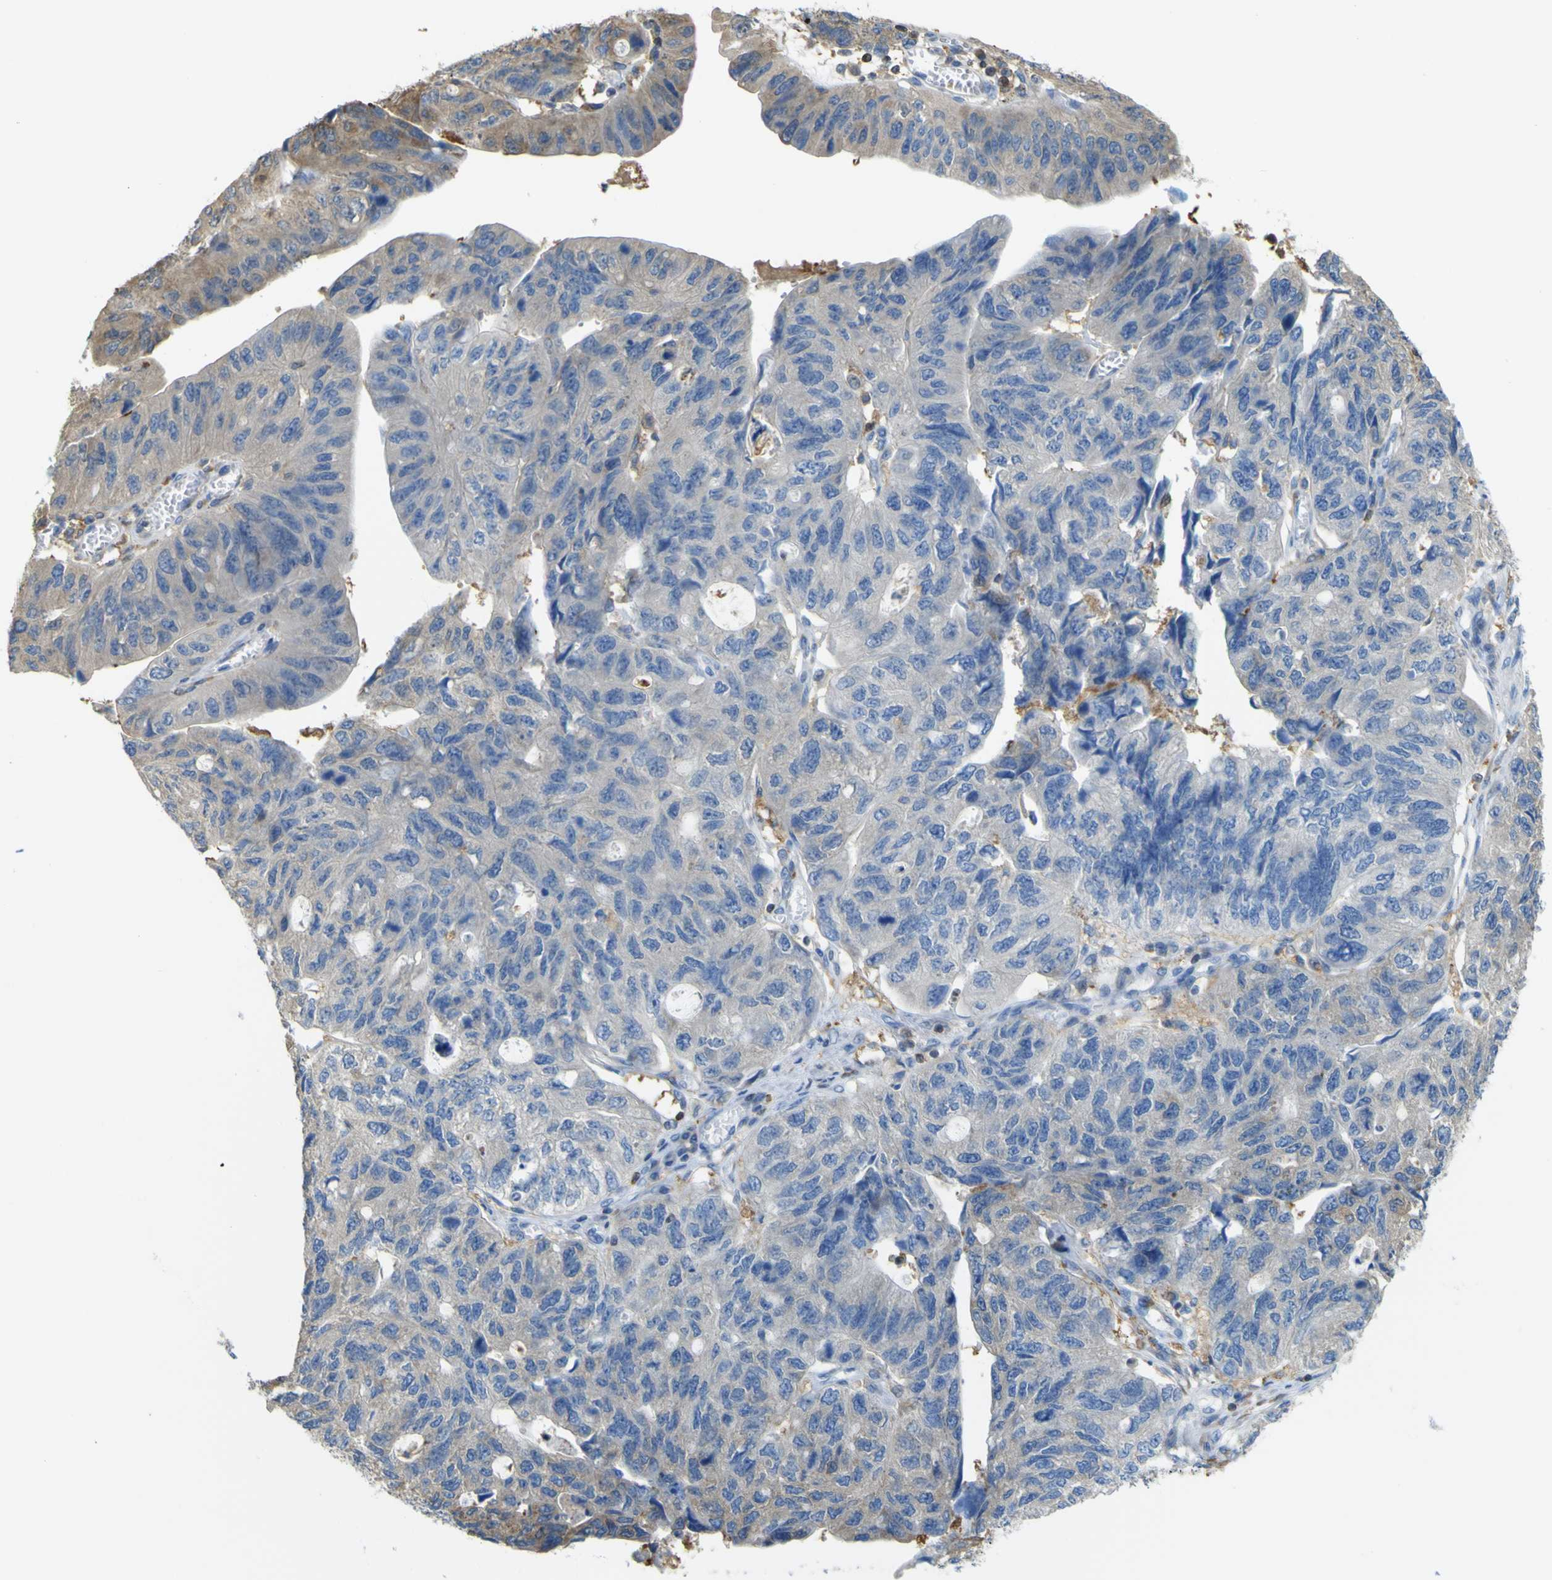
{"staining": {"intensity": "moderate", "quantity": "25%-75%", "location": "cytoplasmic/membranous"}, "tissue": "stomach cancer", "cell_type": "Tumor cells", "image_type": "cancer", "snomed": [{"axis": "morphology", "description": "Adenocarcinoma, NOS"}, {"axis": "topography", "description": "Stomach"}], "caption": "The histopathology image displays staining of stomach cancer, revealing moderate cytoplasmic/membranous protein staining (brown color) within tumor cells.", "gene": "ABHD3", "patient": {"sex": "male", "age": 59}}